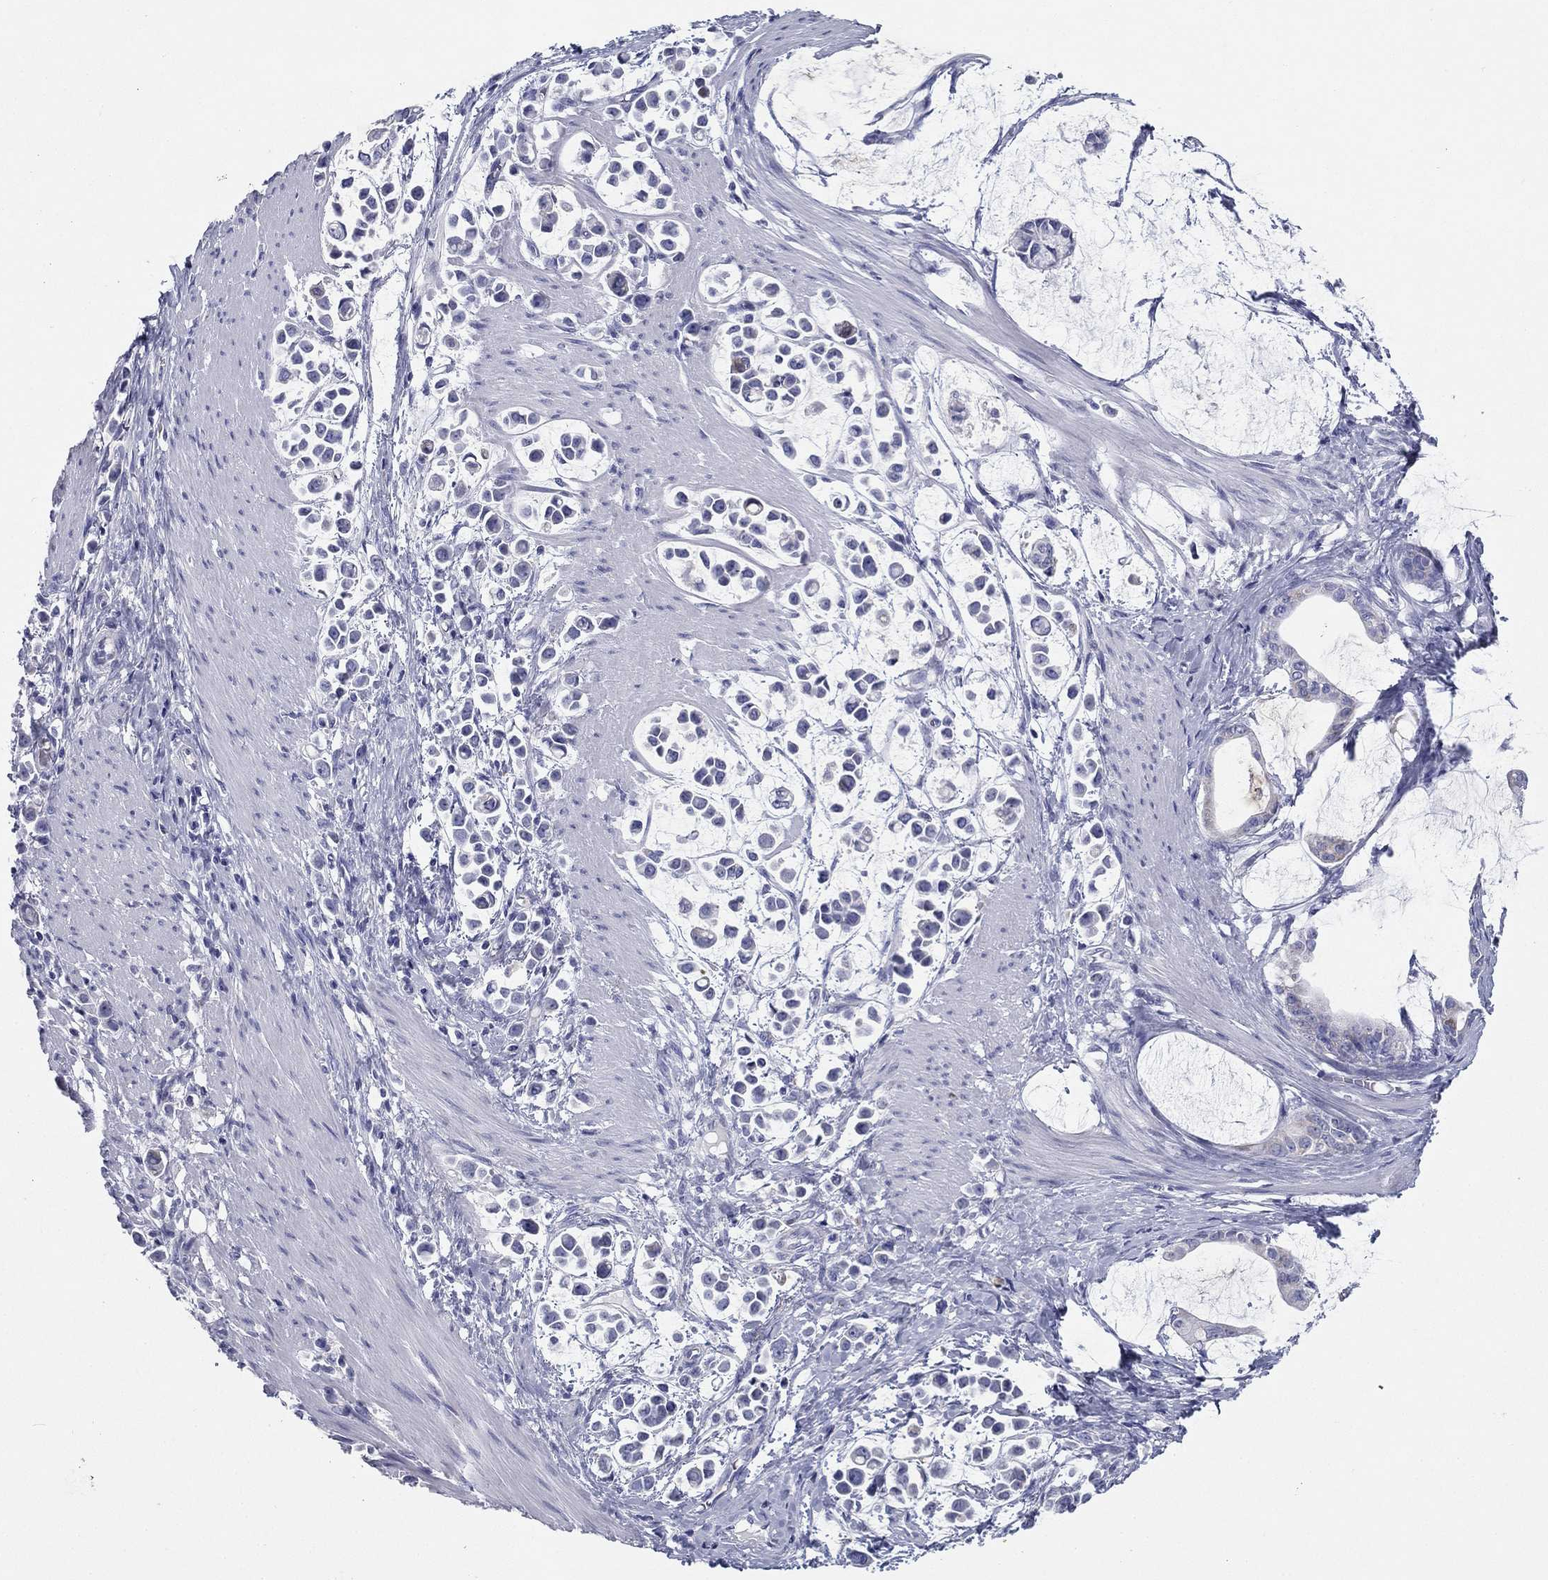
{"staining": {"intensity": "negative", "quantity": "none", "location": "none"}, "tissue": "stomach cancer", "cell_type": "Tumor cells", "image_type": "cancer", "snomed": [{"axis": "morphology", "description": "Adenocarcinoma, NOS"}, {"axis": "topography", "description": "Stomach"}], "caption": "This is an IHC histopathology image of adenocarcinoma (stomach). There is no expression in tumor cells.", "gene": "ZP2", "patient": {"sex": "male", "age": 82}}